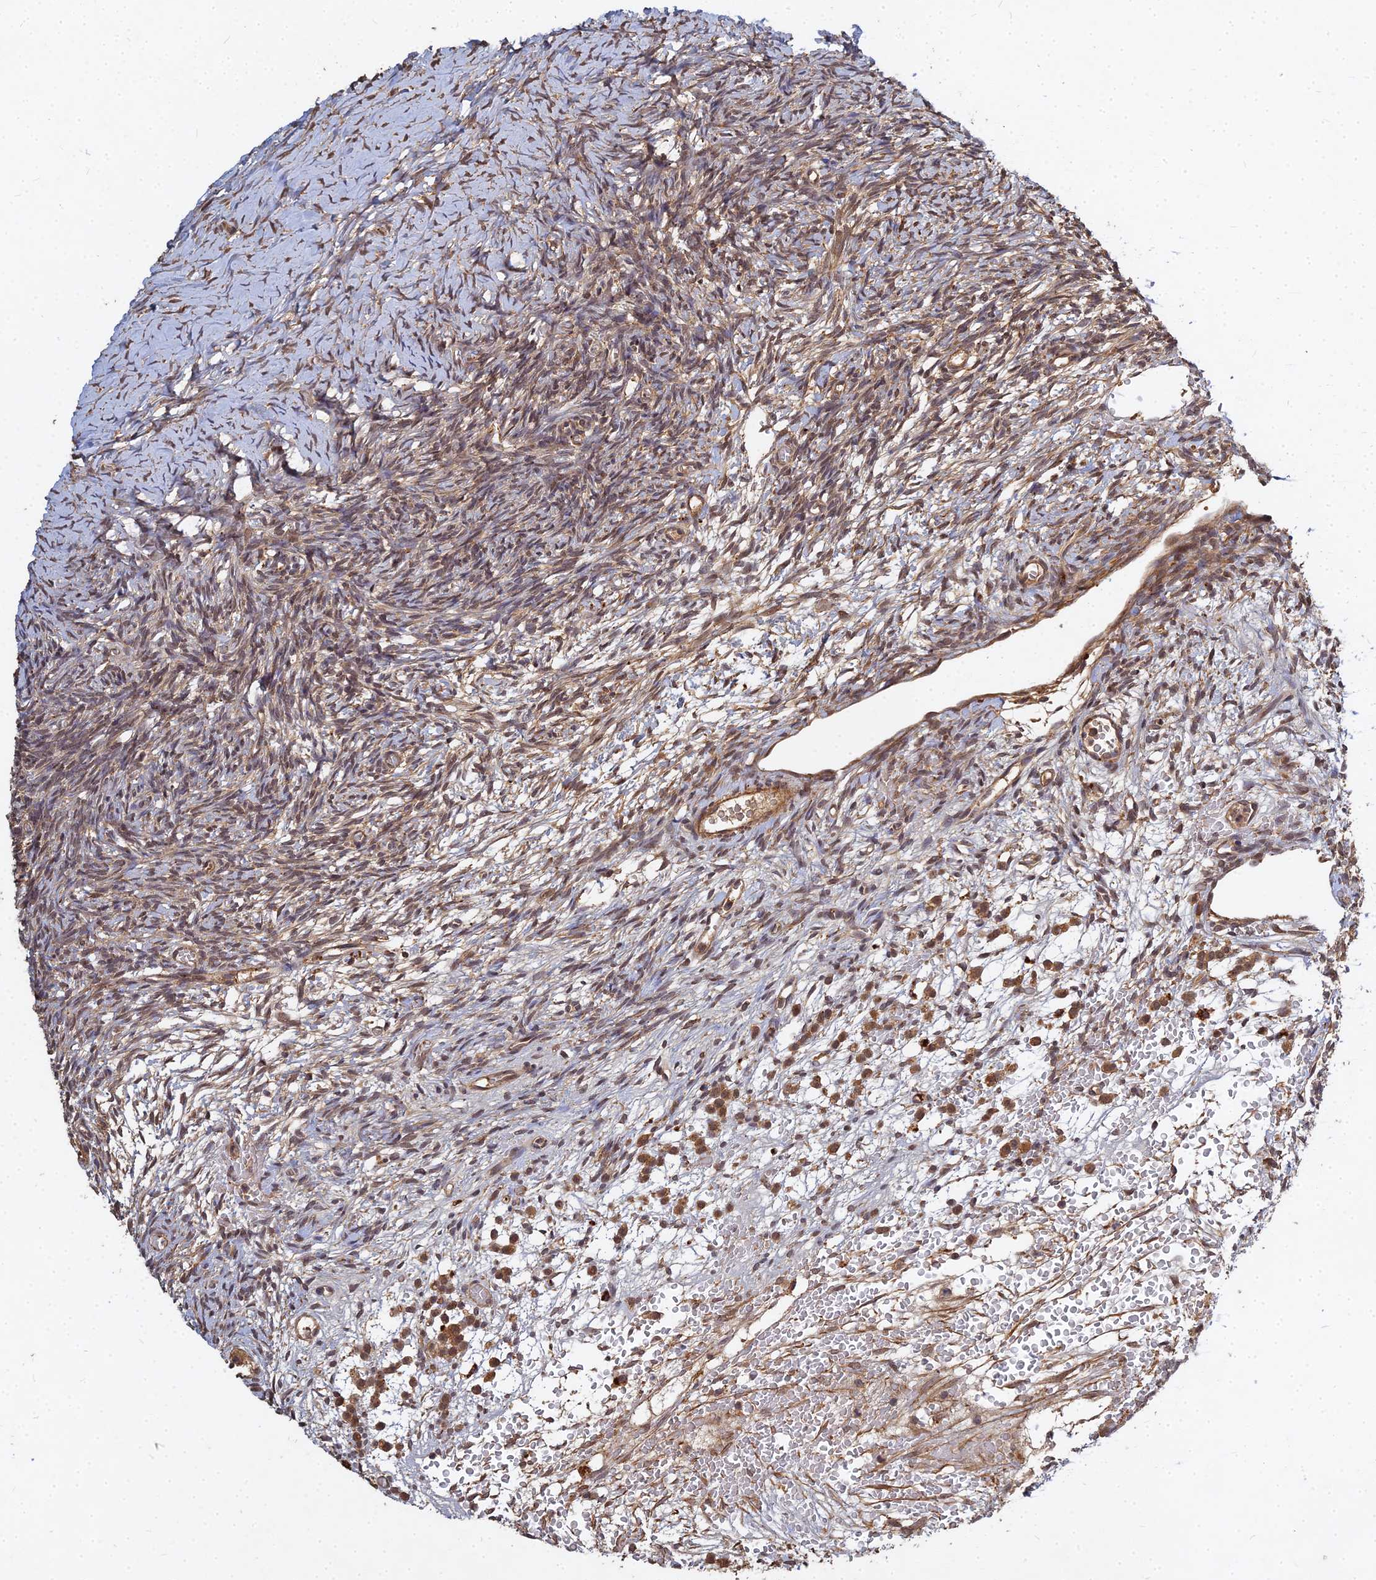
{"staining": {"intensity": "moderate", "quantity": ">75%", "location": "cytoplasmic/membranous"}, "tissue": "ovary", "cell_type": "Ovarian stroma cells", "image_type": "normal", "snomed": [{"axis": "morphology", "description": "Normal tissue, NOS"}, {"axis": "topography", "description": "Ovary"}], "caption": "This is a micrograph of IHC staining of benign ovary, which shows moderate expression in the cytoplasmic/membranous of ovarian stroma cells.", "gene": "UBE2W", "patient": {"sex": "female", "age": 39}}